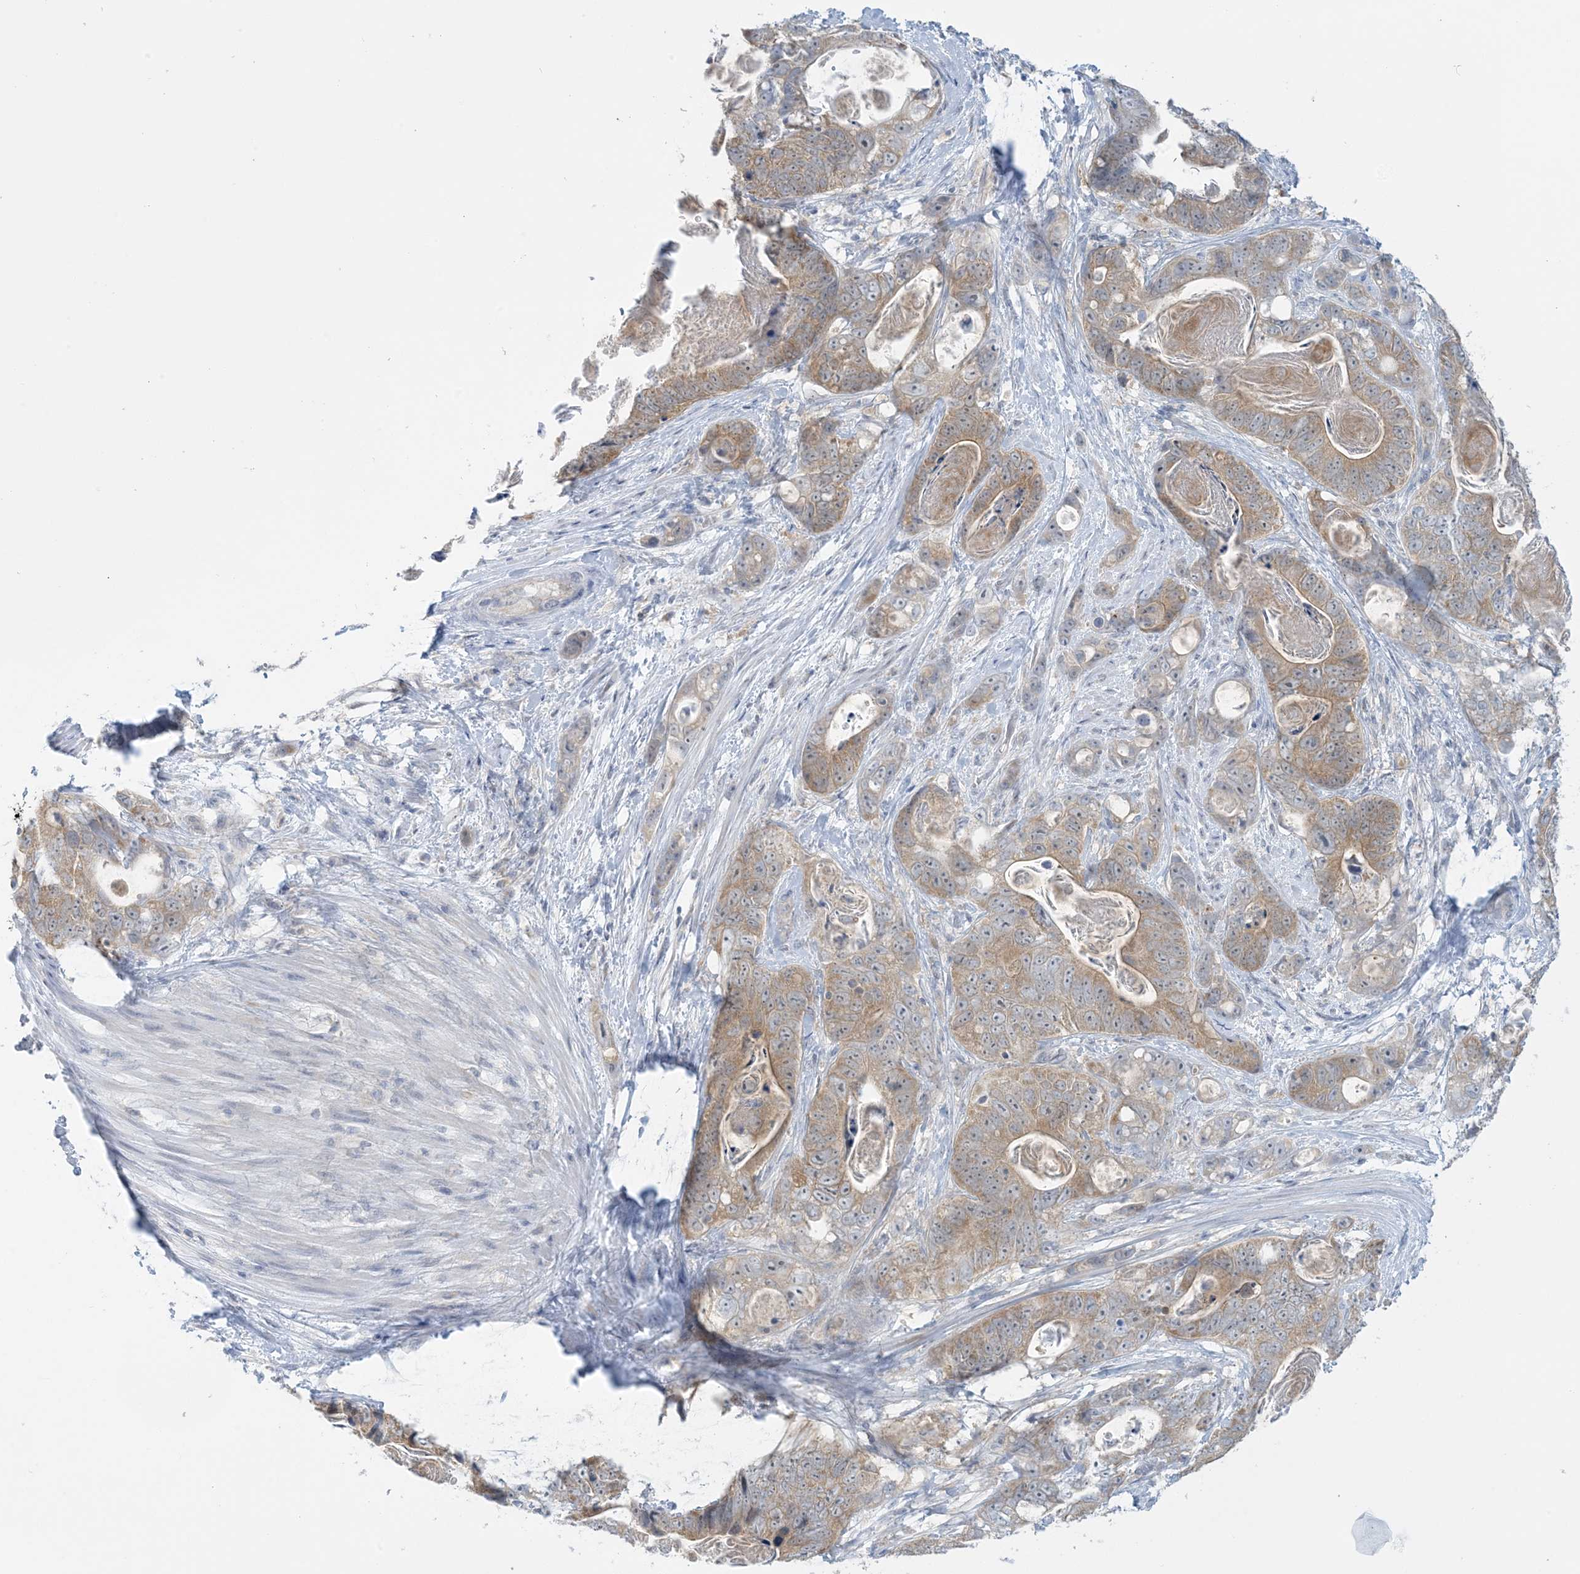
{"staining": {"intensity": "moderate", "quantity": ">75%", "location": "cytoplasmic/membranous"}, "tissue": "stomach cancer", "cell_type": "Tumor cells", "image_type": "cancer", "snomed": [{"axis": "morphology", "description": "Normal tissue, NOS"}, {"axis": "morphology", "description": "Adenocarcinoma, NOS"}, {"axis": "topography", "description": "Stomach"}], "caption": "Adenocarcinoma (stomach) stained with DAB (3,3'-diaminobenzidine) IHC exhibits medium levels of moderate cytoplasmic/membranous positivity in about >75% of tumor cells. Ihc stains the protein of interest in brown and the nuclei are stained blue.", "gene": "MRPS18A", "patient": {"sex": "female", "age": 89}}